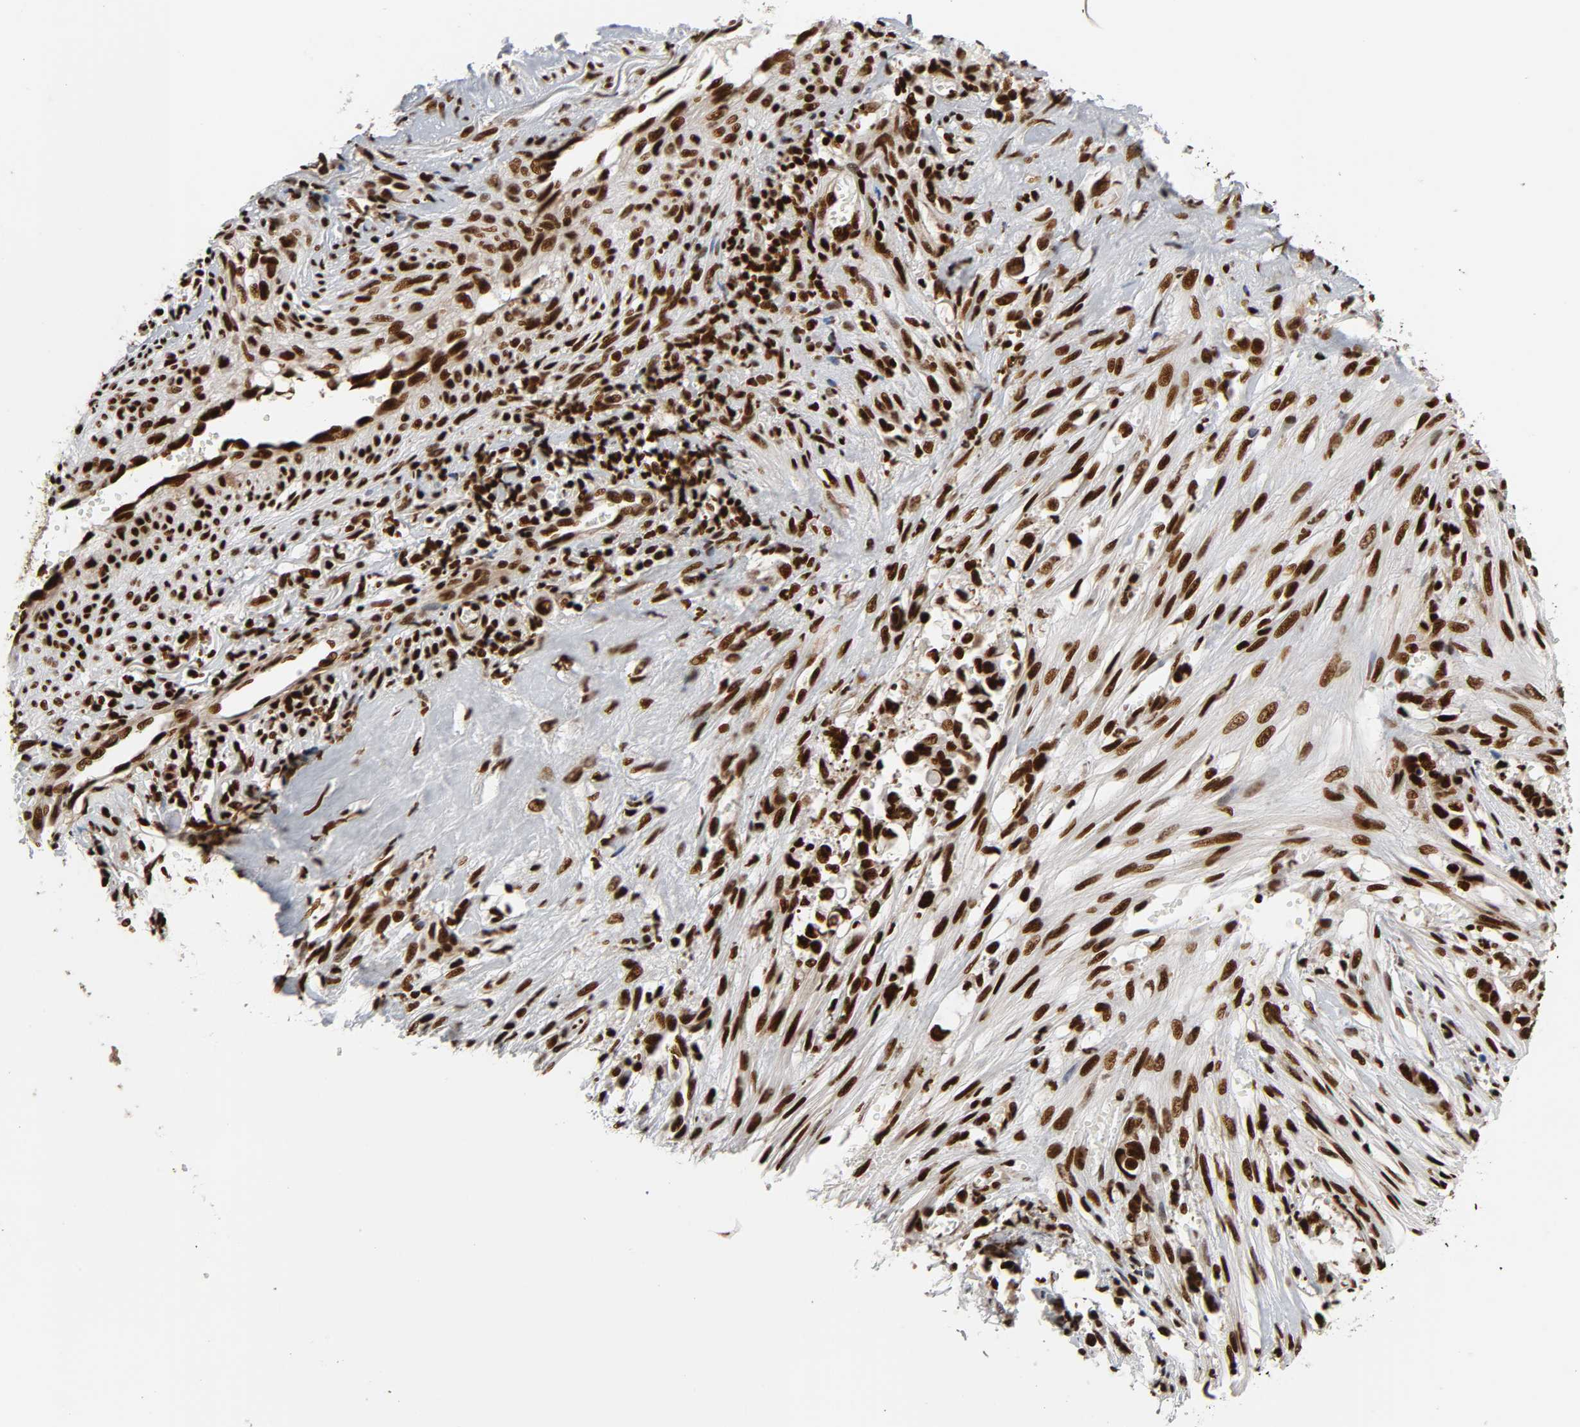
{"staining": {"intensity": "strong", "quantity": ">75%", "location": "nuclear"}, "tissue": "liver cancer", "cell_type": "Tumor cells", "image_type": "cancer", "snomed": [{"axis": "morphology", "description": "Cholangiocarcinoma"}, {"axis": "topography", "description": "Liver"}], "caption": "The photomicrograph reveals immunohistochemical staining of liver cancer. There is strong nuclear positivity is appreciated in approximately >75% of tumor cells.", "gene": "NFYB", "patient": {"sex": "female", "age": 70}}